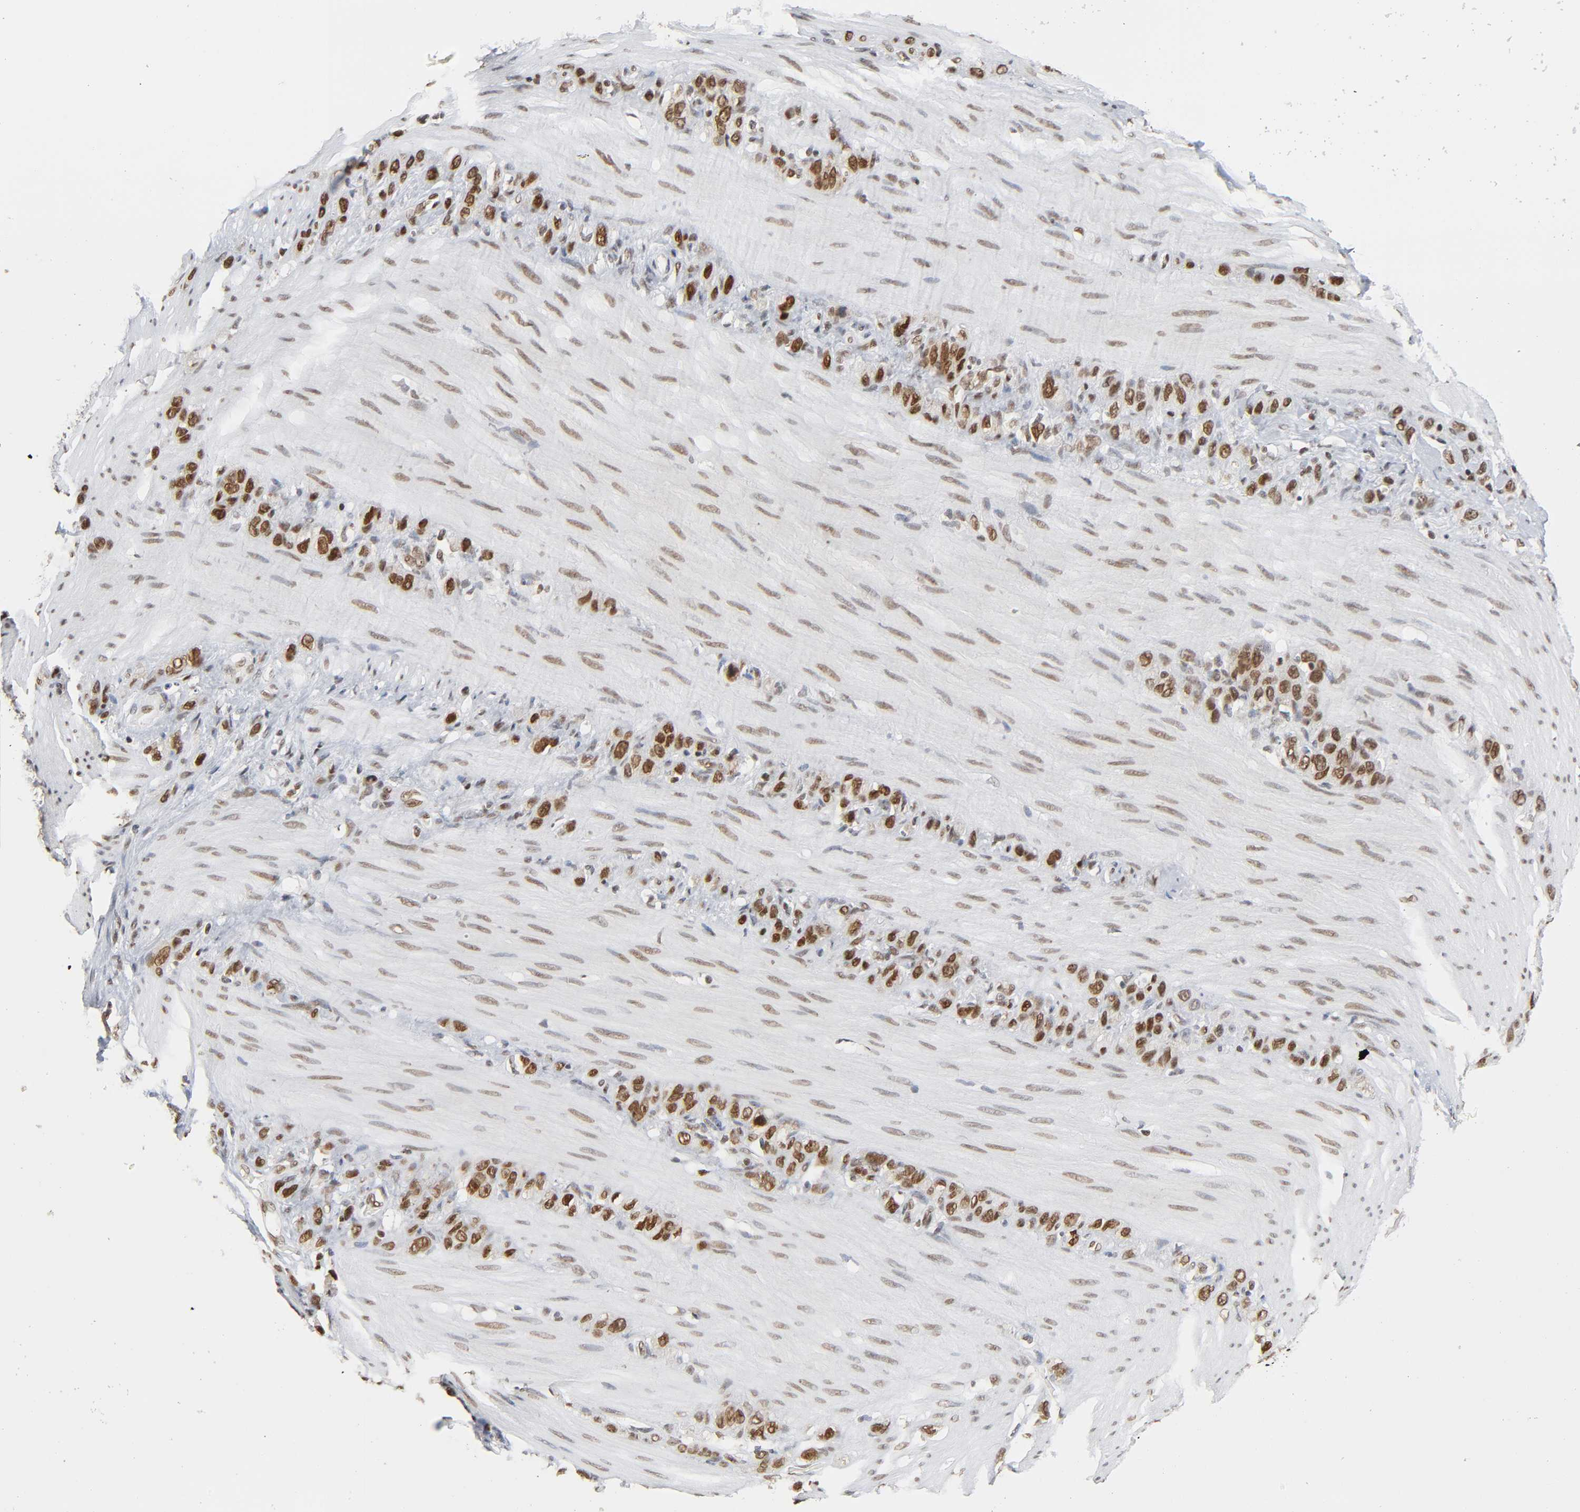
{"staining": {"intensity": "strong", "quantity": ">75%", "location": "nuclear"}, "tissue": "stomach cancer", "cell_type": "Tumor cells", "image_type": "cancer", "snomed": [{"axis": "morphology", "description": "Normal tissue, NOS"}, {"axis": "morphology", "description": "Adenocarcinoma, NOS"}, {"axis": "morphology", "description": "Adenocarcinoma, High grade"}, {"axis": "topography", "description": "Stomach, upper"}, {"axis": "topography", "description": "Stomach"}], "caption": "Human stomach cancer (adenocarcinoma) stained for a protein (brown) shows strong nuclear positive expression in about >75% of tumor cells.", "gene": "SUMO1", "patient": {"sex": "female", "age": 65}}